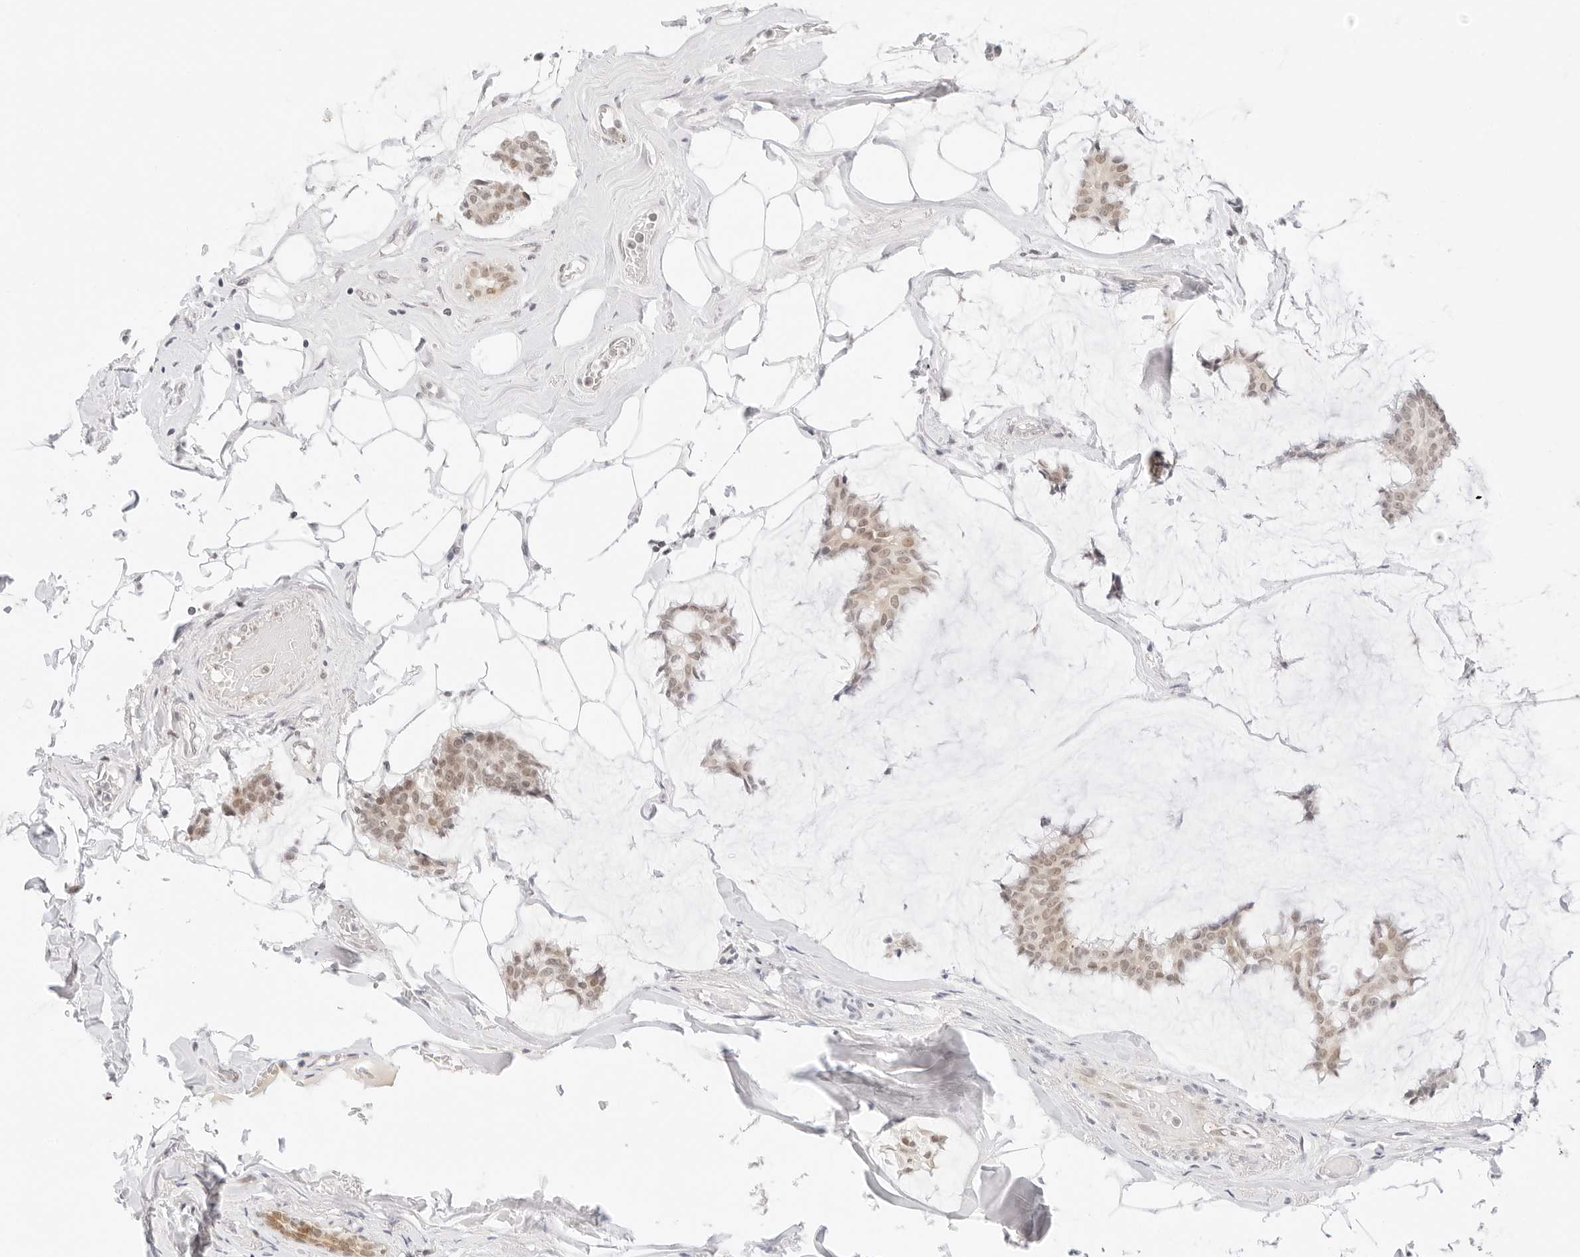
{"staining": {"intensity": "weak", "quantity": ">75%", "location": "nuclear"}, "tissue": "breast cancer", "cell_type": "Tumor cells", "image_type": "cancer", "snomed": [{"axis": "morphology", "description": "Duct carcinoma"}, {"axis": "topography", "description": "Breast"}], "caption": "Tumor cells display low levels of weak nuclear staining in approximately >75% of cells in breast cancer (invasive ductal carcinoma).", "gene": "POLR3C", "patient": {"sex": "female", "age": 93}}